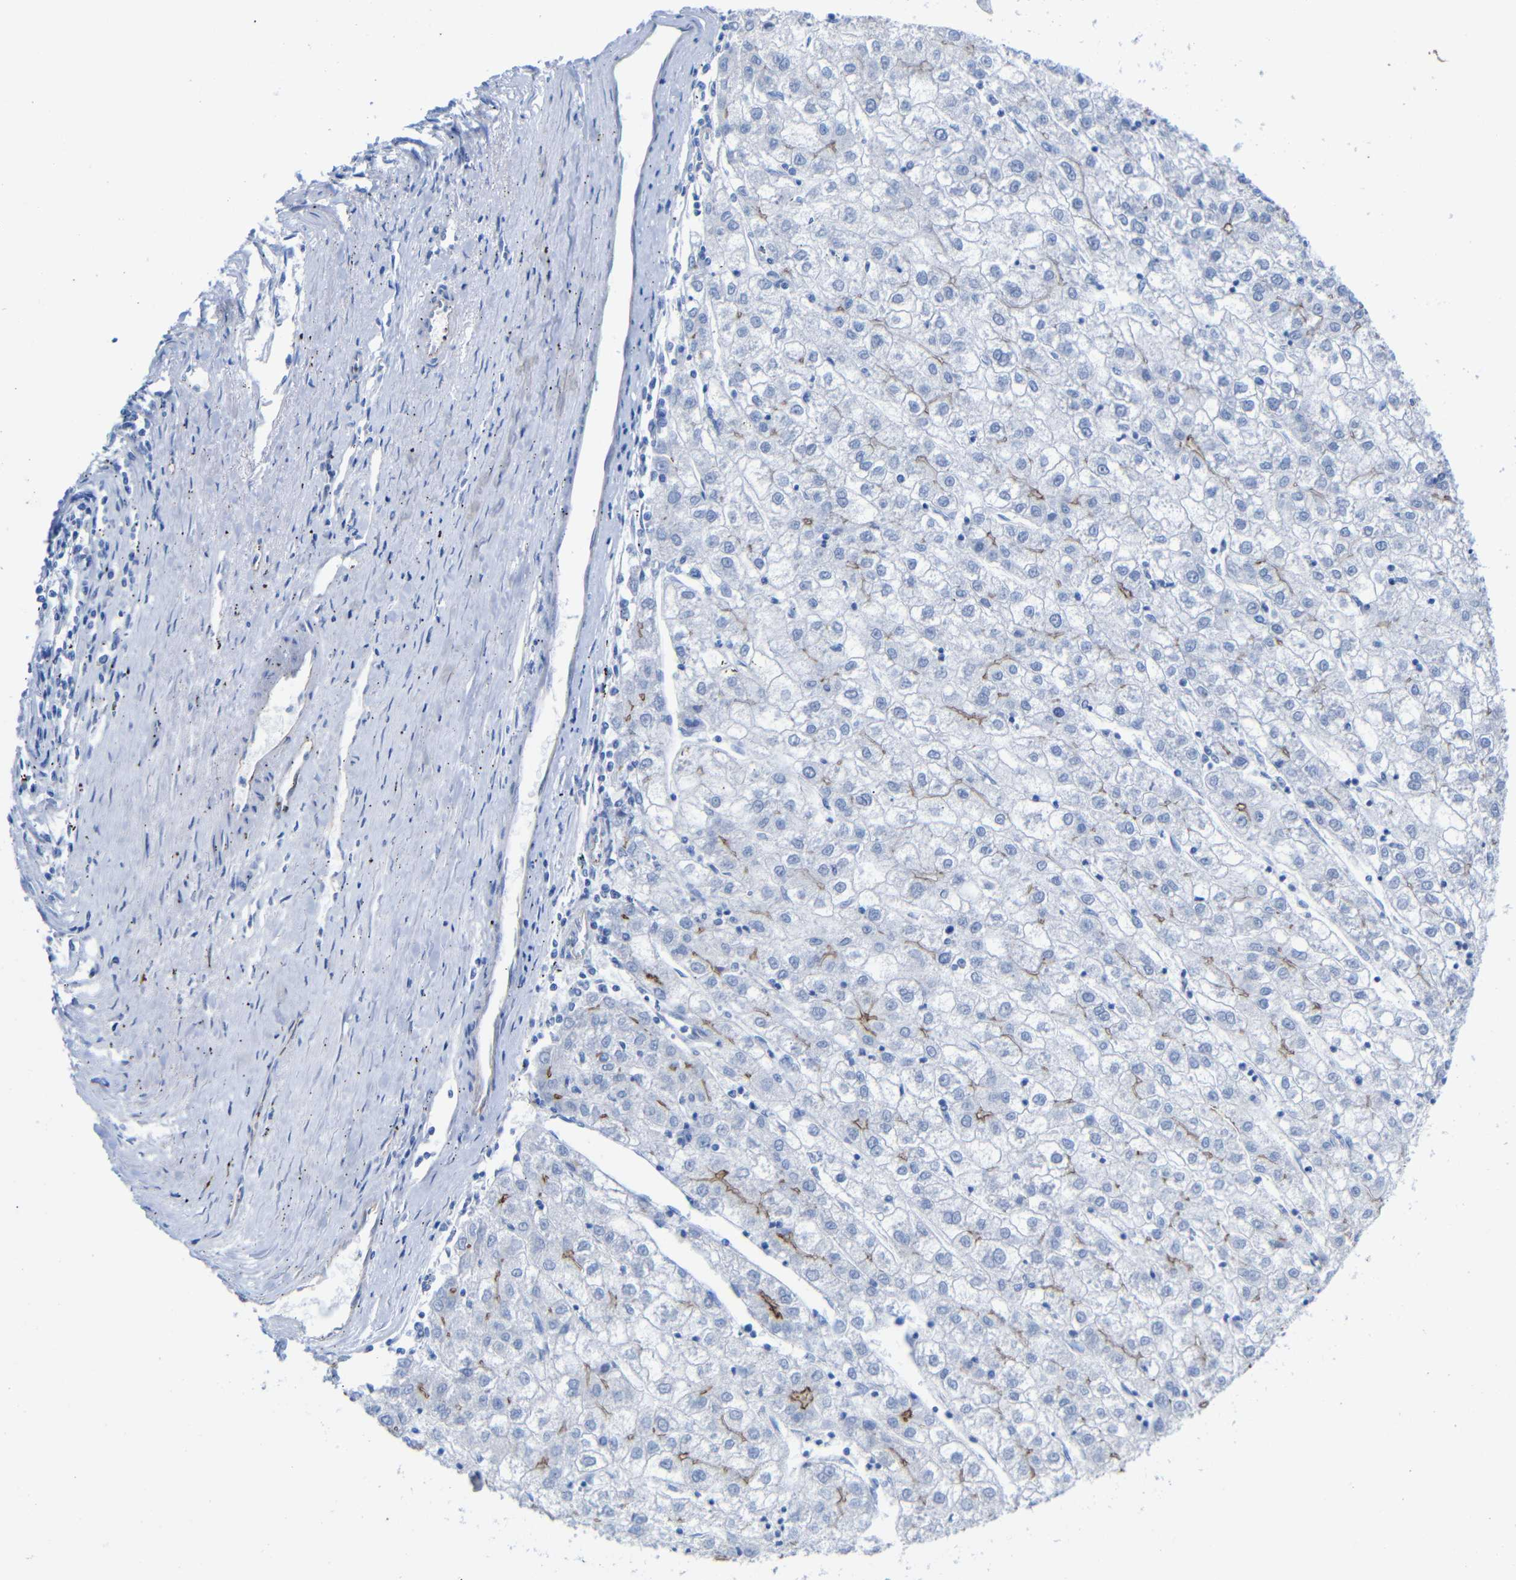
{"staining": {"intensity": "moderate", "quantity": "<25%", "location": "cytoplasmic/membranous"}, "tissue": "liver cancer", "cell_type": "Tumor cells", "image_type": "cancer", "snomed": [{"axis": "morphology", "description": "Carcinoma, Hepatocellular, NOS"}, {"axis": "topography", "description": "Liver"}], "caption": "The photomicrograph displays immunohistochemical staining of liver cancer (hepatocellular carcinoma). There is moderate cytoplasmic/membranous expression is appreciated in approximately <25% of tumor cells.", "gene": "CGNL1", "patient": {"sex": "male", "age": 72}}